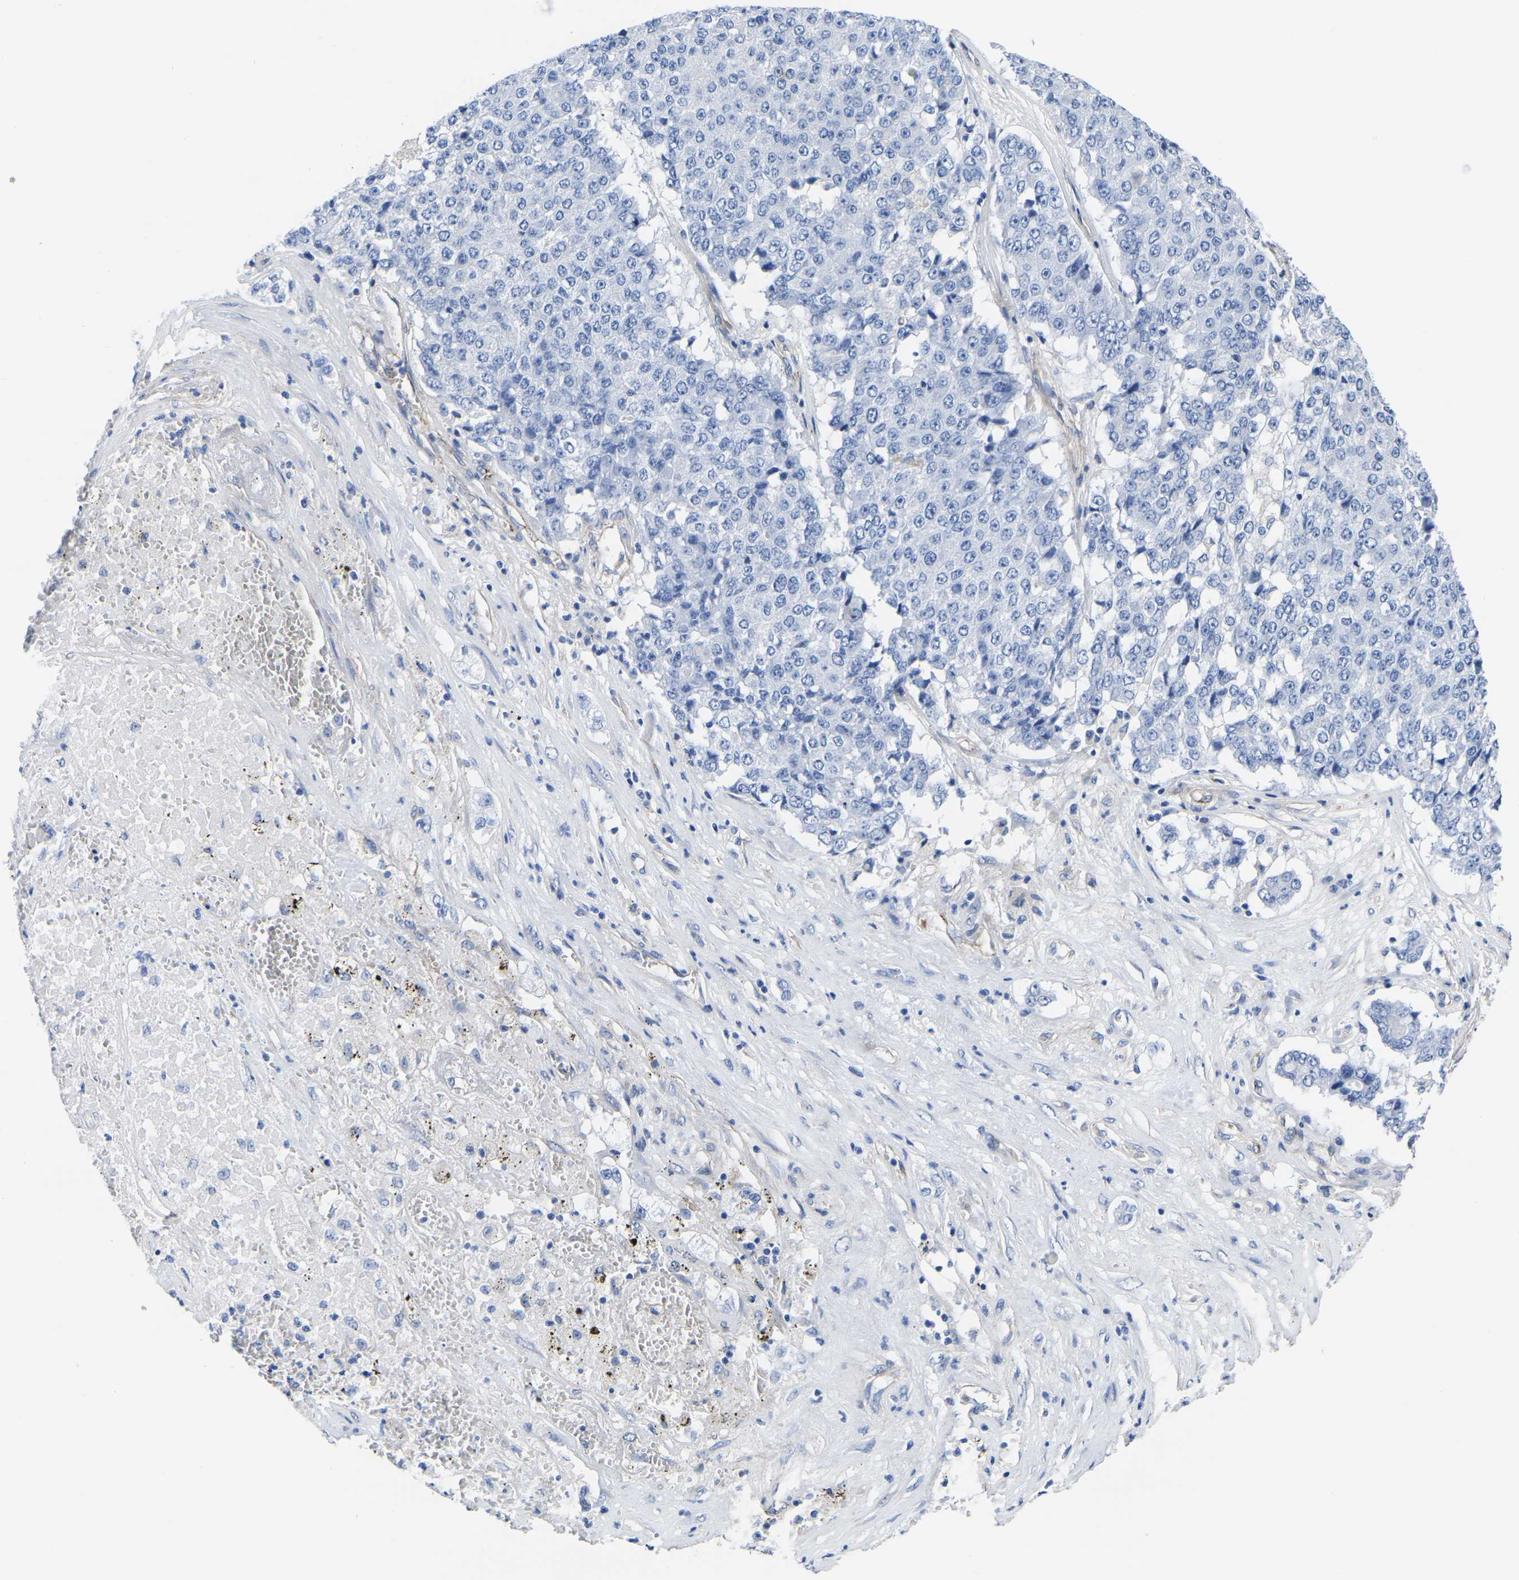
{"staining": {"intensity": "negative", "quantity": "none", "location": "none"}, "tissue": "pancreatic cancer", "cell_type": "Tumor cells", "image_type": "cancer", "snomed": [{"axis": "morphology", "description": "Adenocarcinoma, NOS"}, {"axis": "topography", "description": "Pancreas"}], "caption": "IHC photomicrograph of neoplastic tissue: pancreatic cancer stained with DAB reveals no significant protein expression in tumor cells. (Brightfield microscopy of DAB immunohistochemistry at high magnification).", "gene": "SLC45A3", "patient": {"sex": "male", "age": 50}}